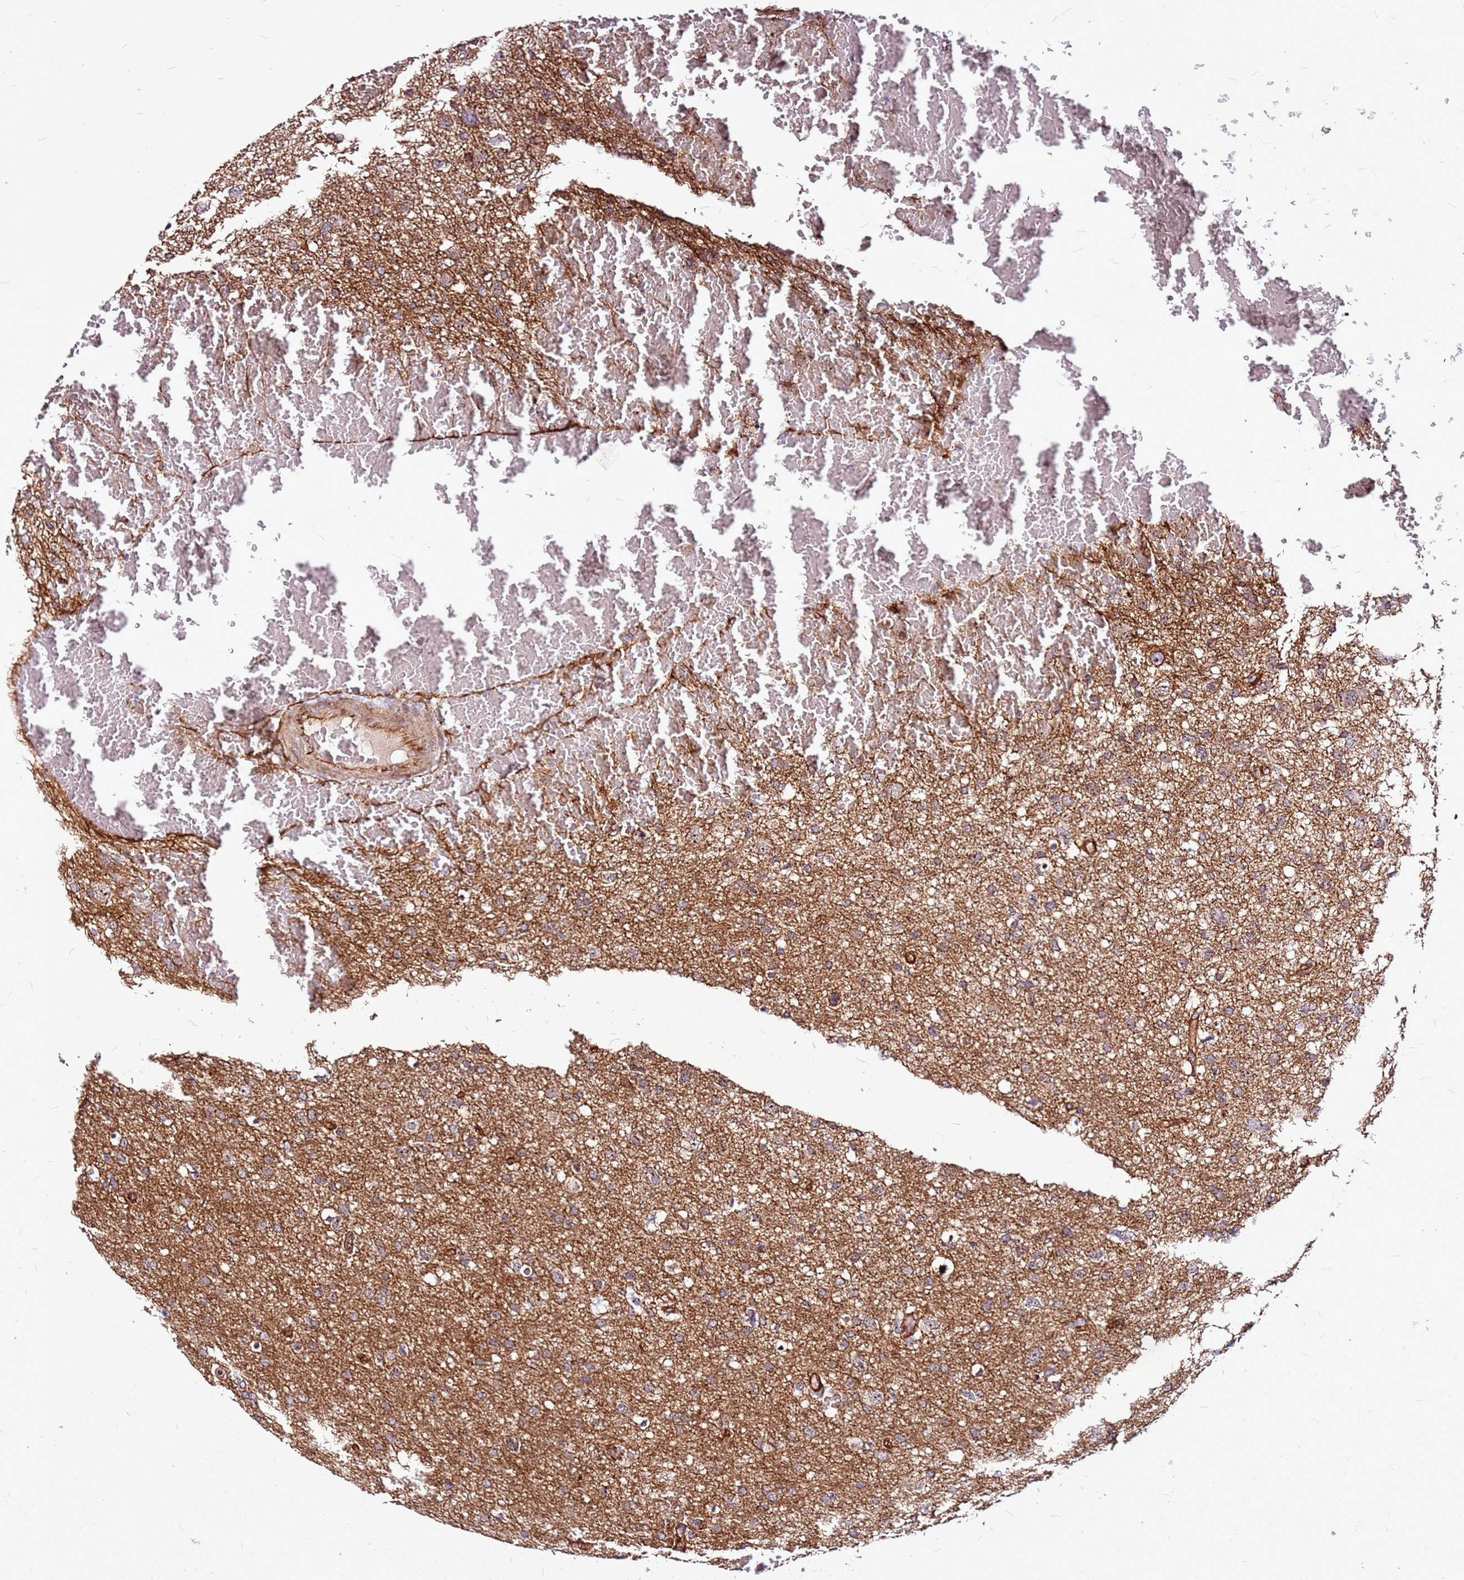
{"staining": {"intensity": "moderate", "quantity": ">75%", "location": "cytoplasmic/membranous"}, "tissue": "glioma", "cell_type": "Tumor cells", "image_type": "cancer", "snomed": [{"axis": "morphology", "description": "Glioma, malignant, High grade"}, {"axis": "topography", "description": "Brain"}], "caption": "Tumor cells demonstrate moderate cytoplasmic/membranous positivity in approximately >75% of cells in malignant glioma (high-grade).", "gene": "TOPAZ1", "patient": {"sex": "male", "age": 61}}